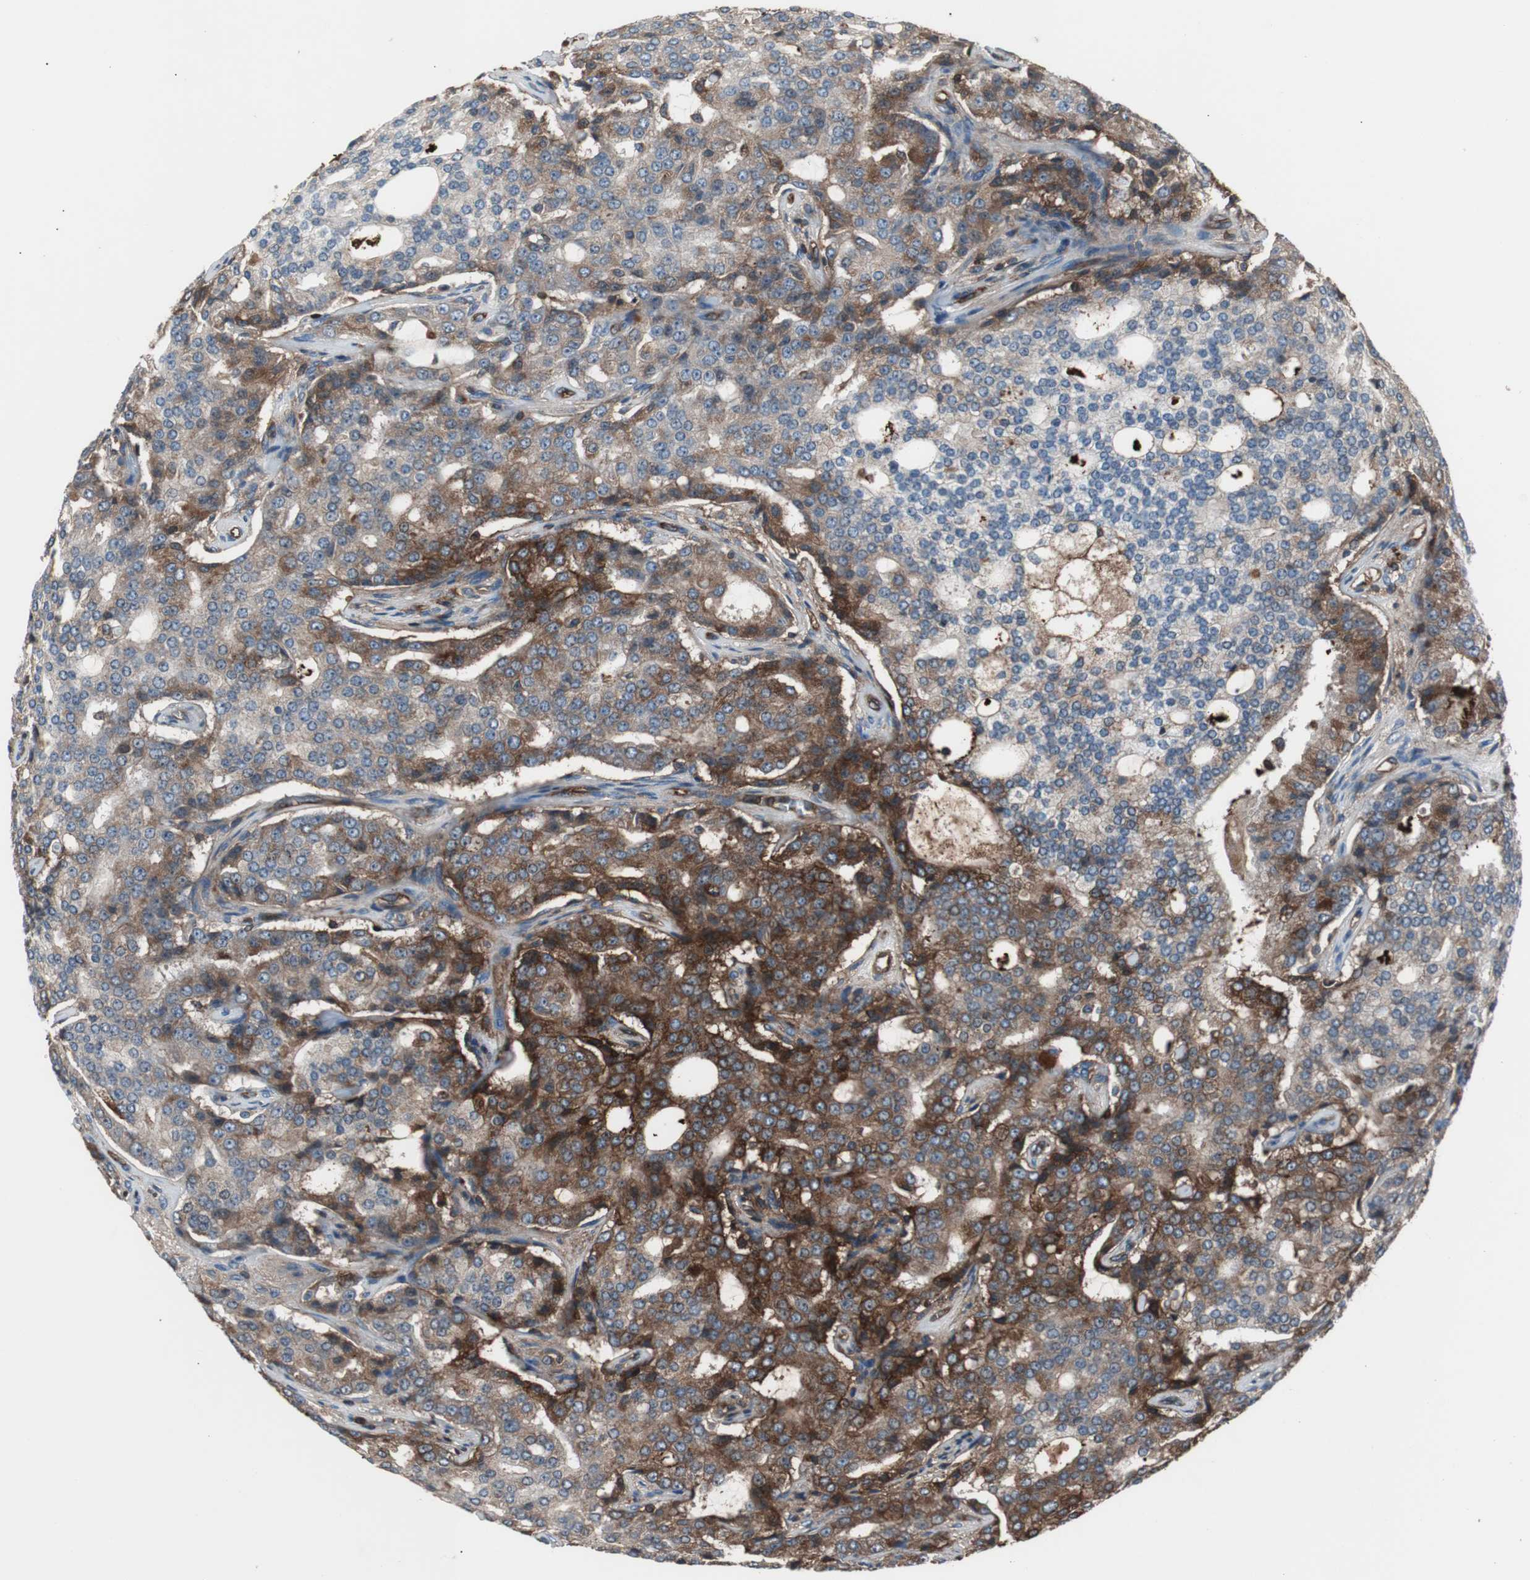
{"staining": {"intensity": "strong", "quantity": ">75%", "location": "cytoplasmic/membranous"}, "tissue": "prostate cancer", "cell_type": "Tumor cells", "image_type": "cancer", "snomed": [{"axis": "morphology", "description": "Adenocarcinoma, High grade"}, {"axis": "topography", "description": "Prostate"}], "caption": "This micrograph shows immunohistochemistry staining of human prostate cancer, with high strong cytoplasmic/membranous expression in approximately >75% of tumor cells.", "gene": "B2M", "patient": {"sex": "male", "age": 72}}